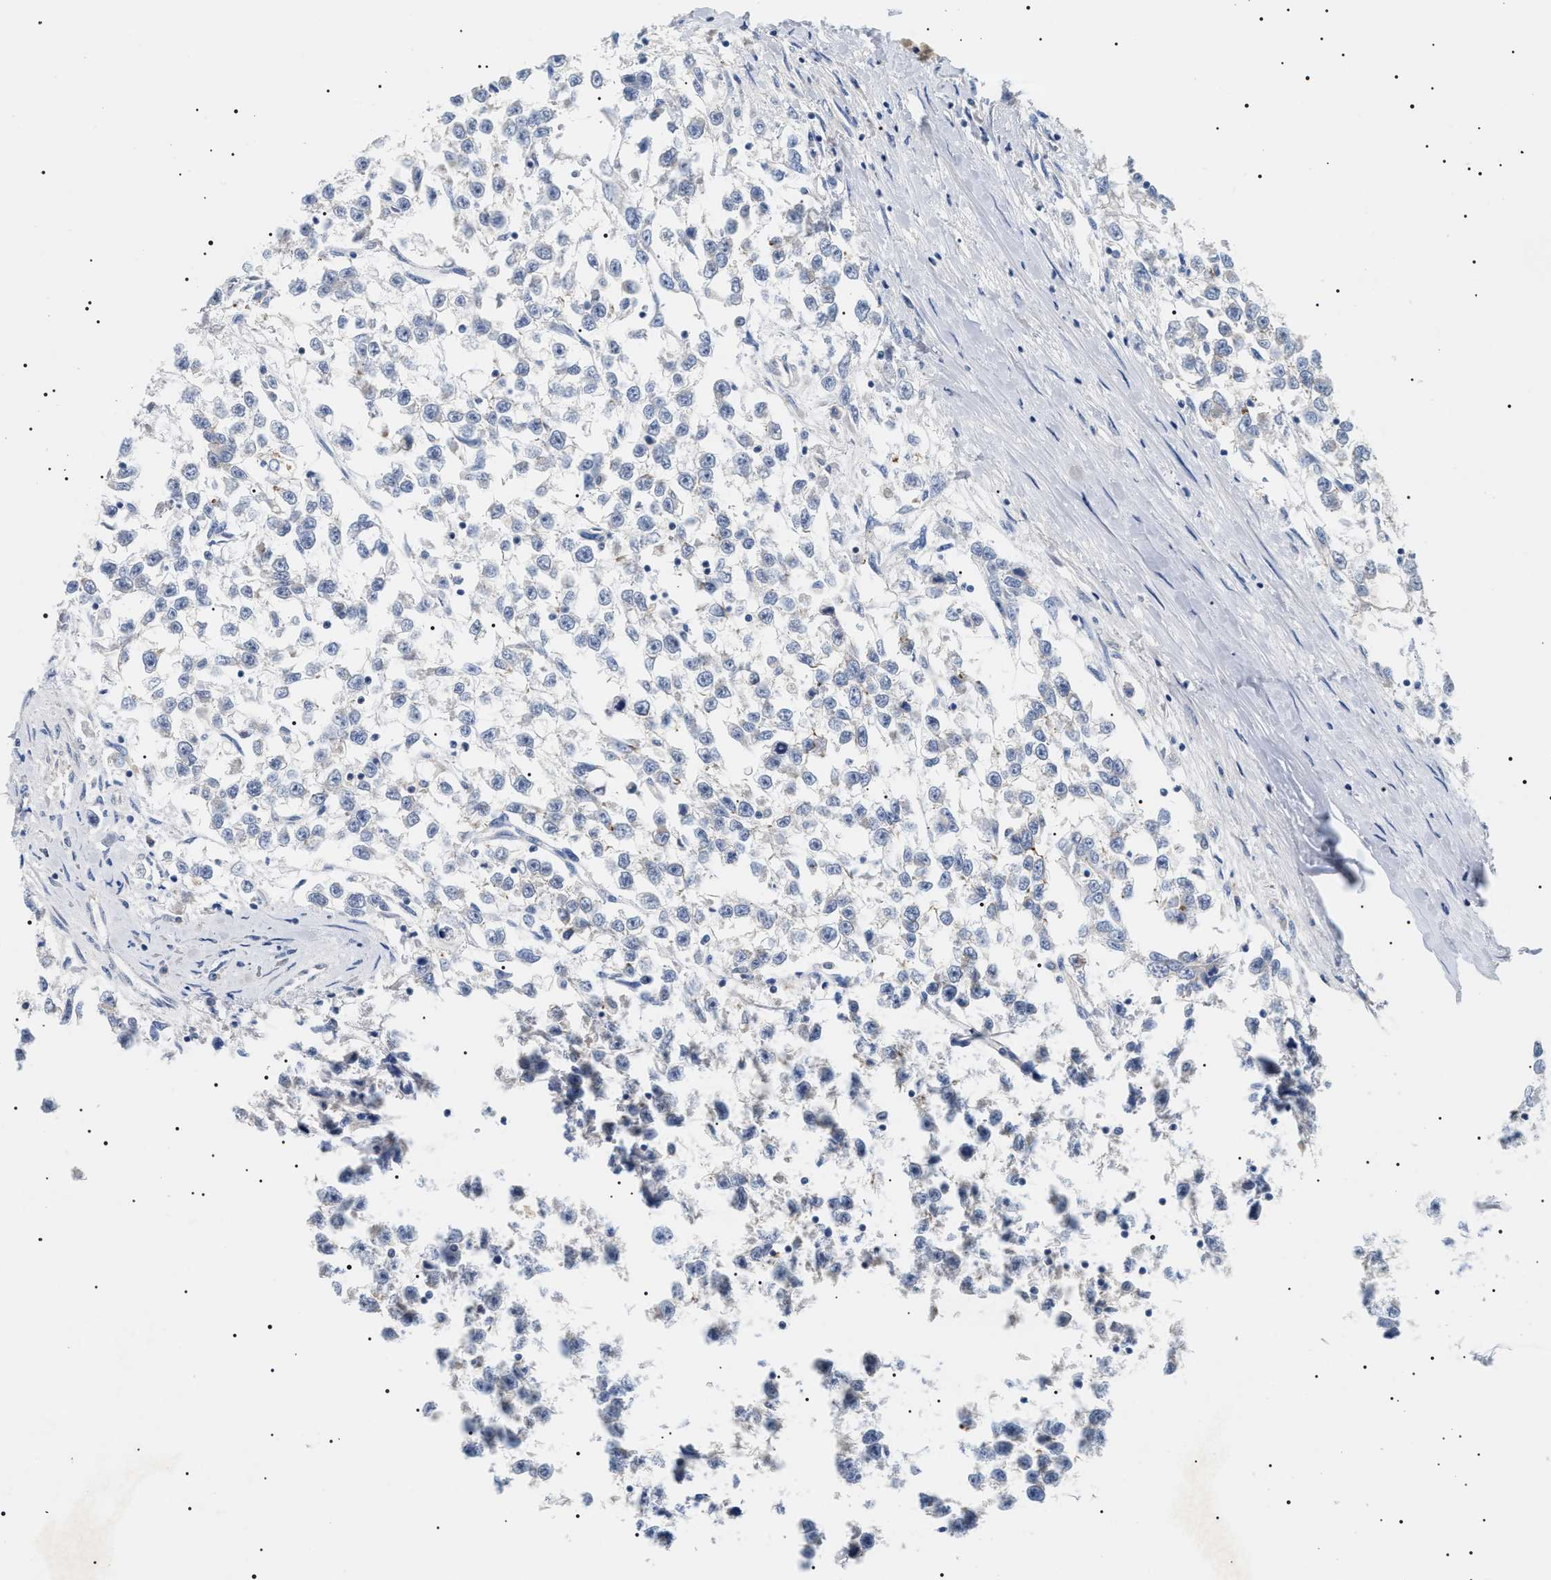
{"staining": {"intensity": "negative", "quantity": "none", "location": "none"}, "tissue": "testis cancer", "cell_type": "Tumor cells", "image_type": "cancer", "snomed": [{"axis": "morphology", "description": "Seminoma, NOS"}, {"axis": "morphology", "description": "Carcinoma, Embryonal, NOS"}, {"axis": "topography", "description": "Testis"}], "caption": "The micrograph shows no significant expression in tumor cells of testis seminoma. (DAB (3,3'-diaminobenzidine) IHC visualized using brightfield microscopy, high magnification).", "gene": "TMEM222", "patient": {"sex": "male", "age": 51}}